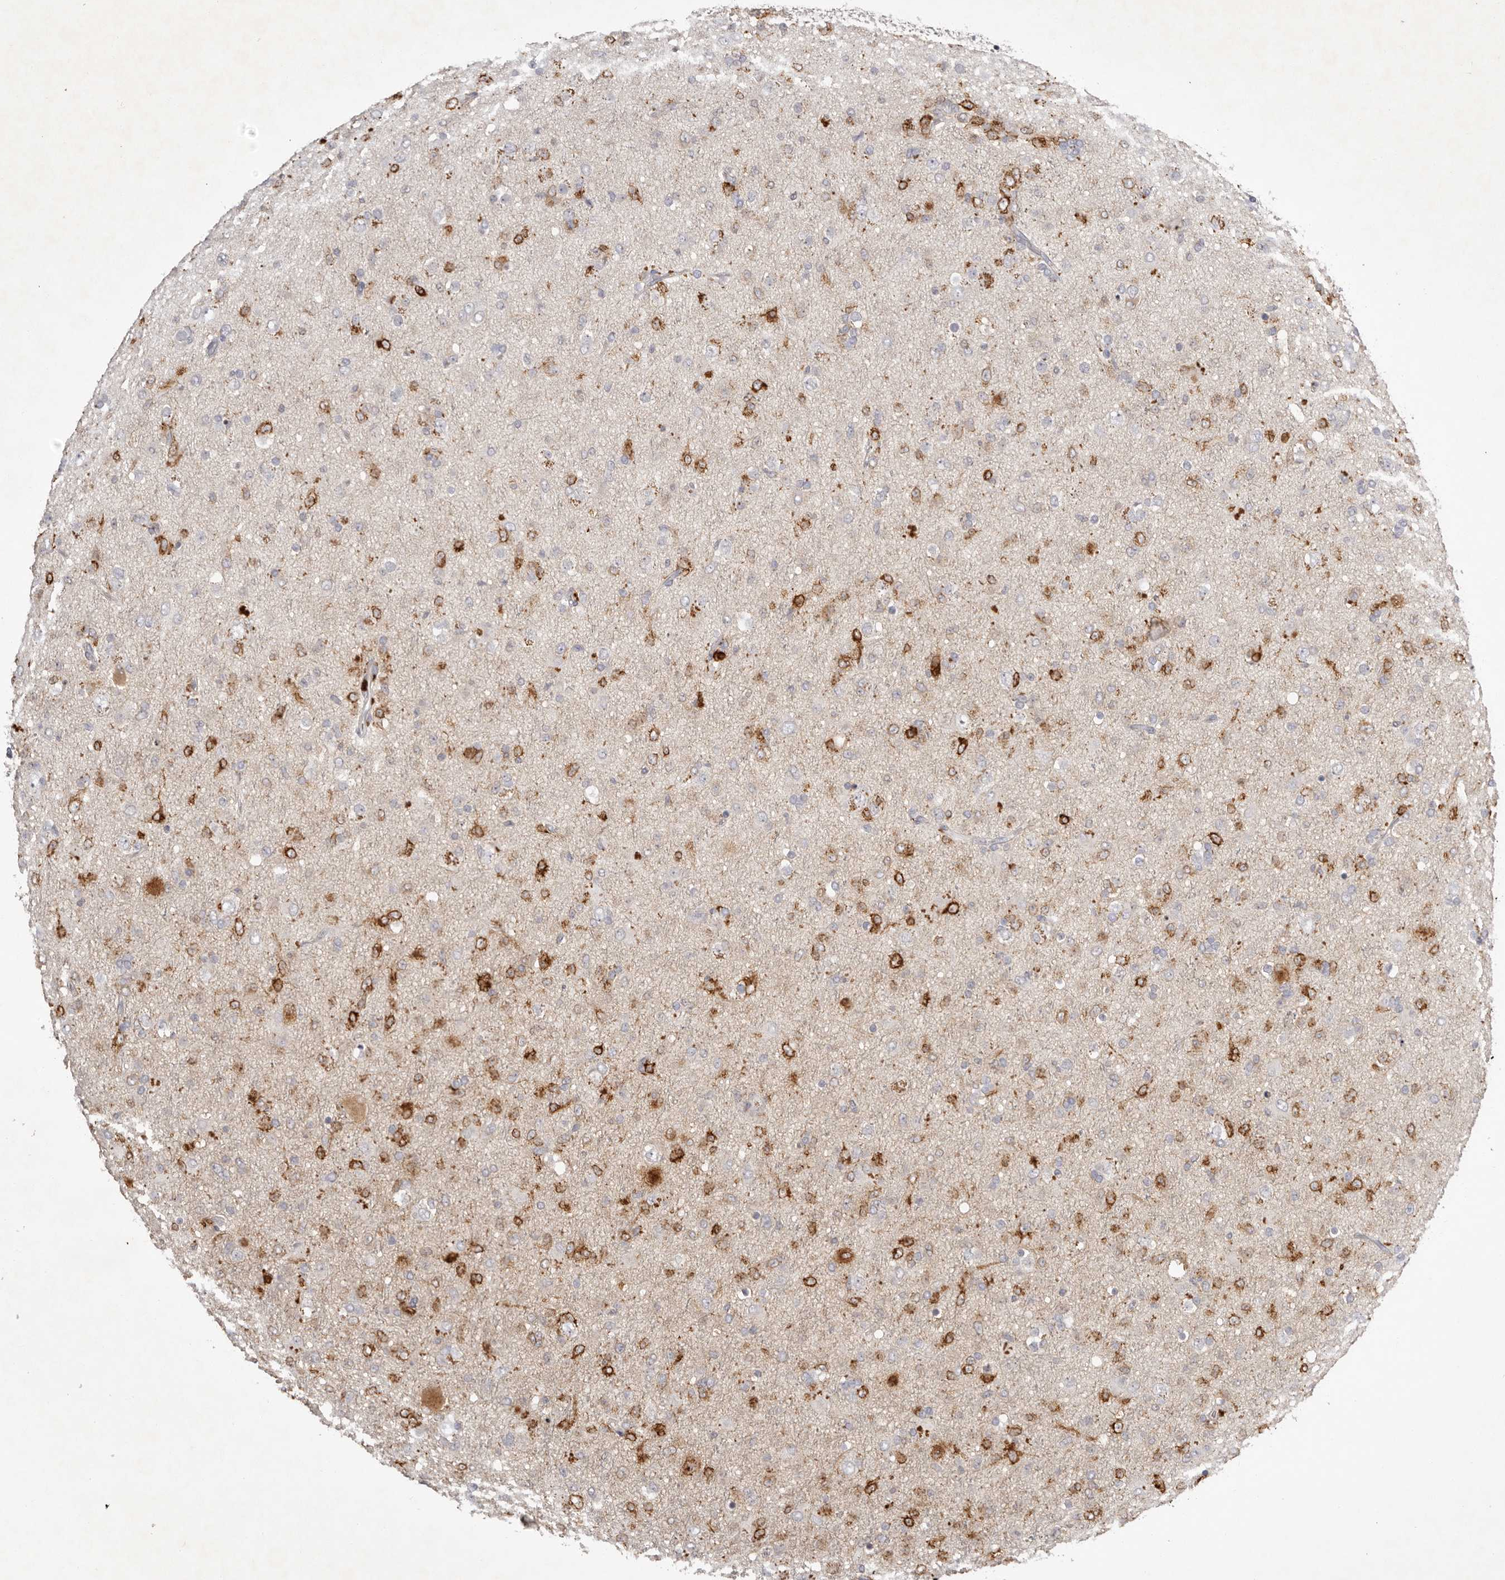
{"staining": {"intensity": "strong", "quantity": "25%-75%", "location": "cytoplasmic/membranous"}, "tissue": "glioma", "cell_type": "Tumor cells", "image_type": "cancer", "snomed": [{"axis": "morphology", "description": "Glioma, malignant, Low grade"}, {"axis": "topography", "description": "Brain"}], "caption": "Protein analysis of glioma tissue reveals strong cytoplasmic/membranous expression in approximately 25%-75% of tumor cells. Nuclei are stained in blue.", "gene": "SCUBE2", "patient": {"sex": "male", "age": 65}}